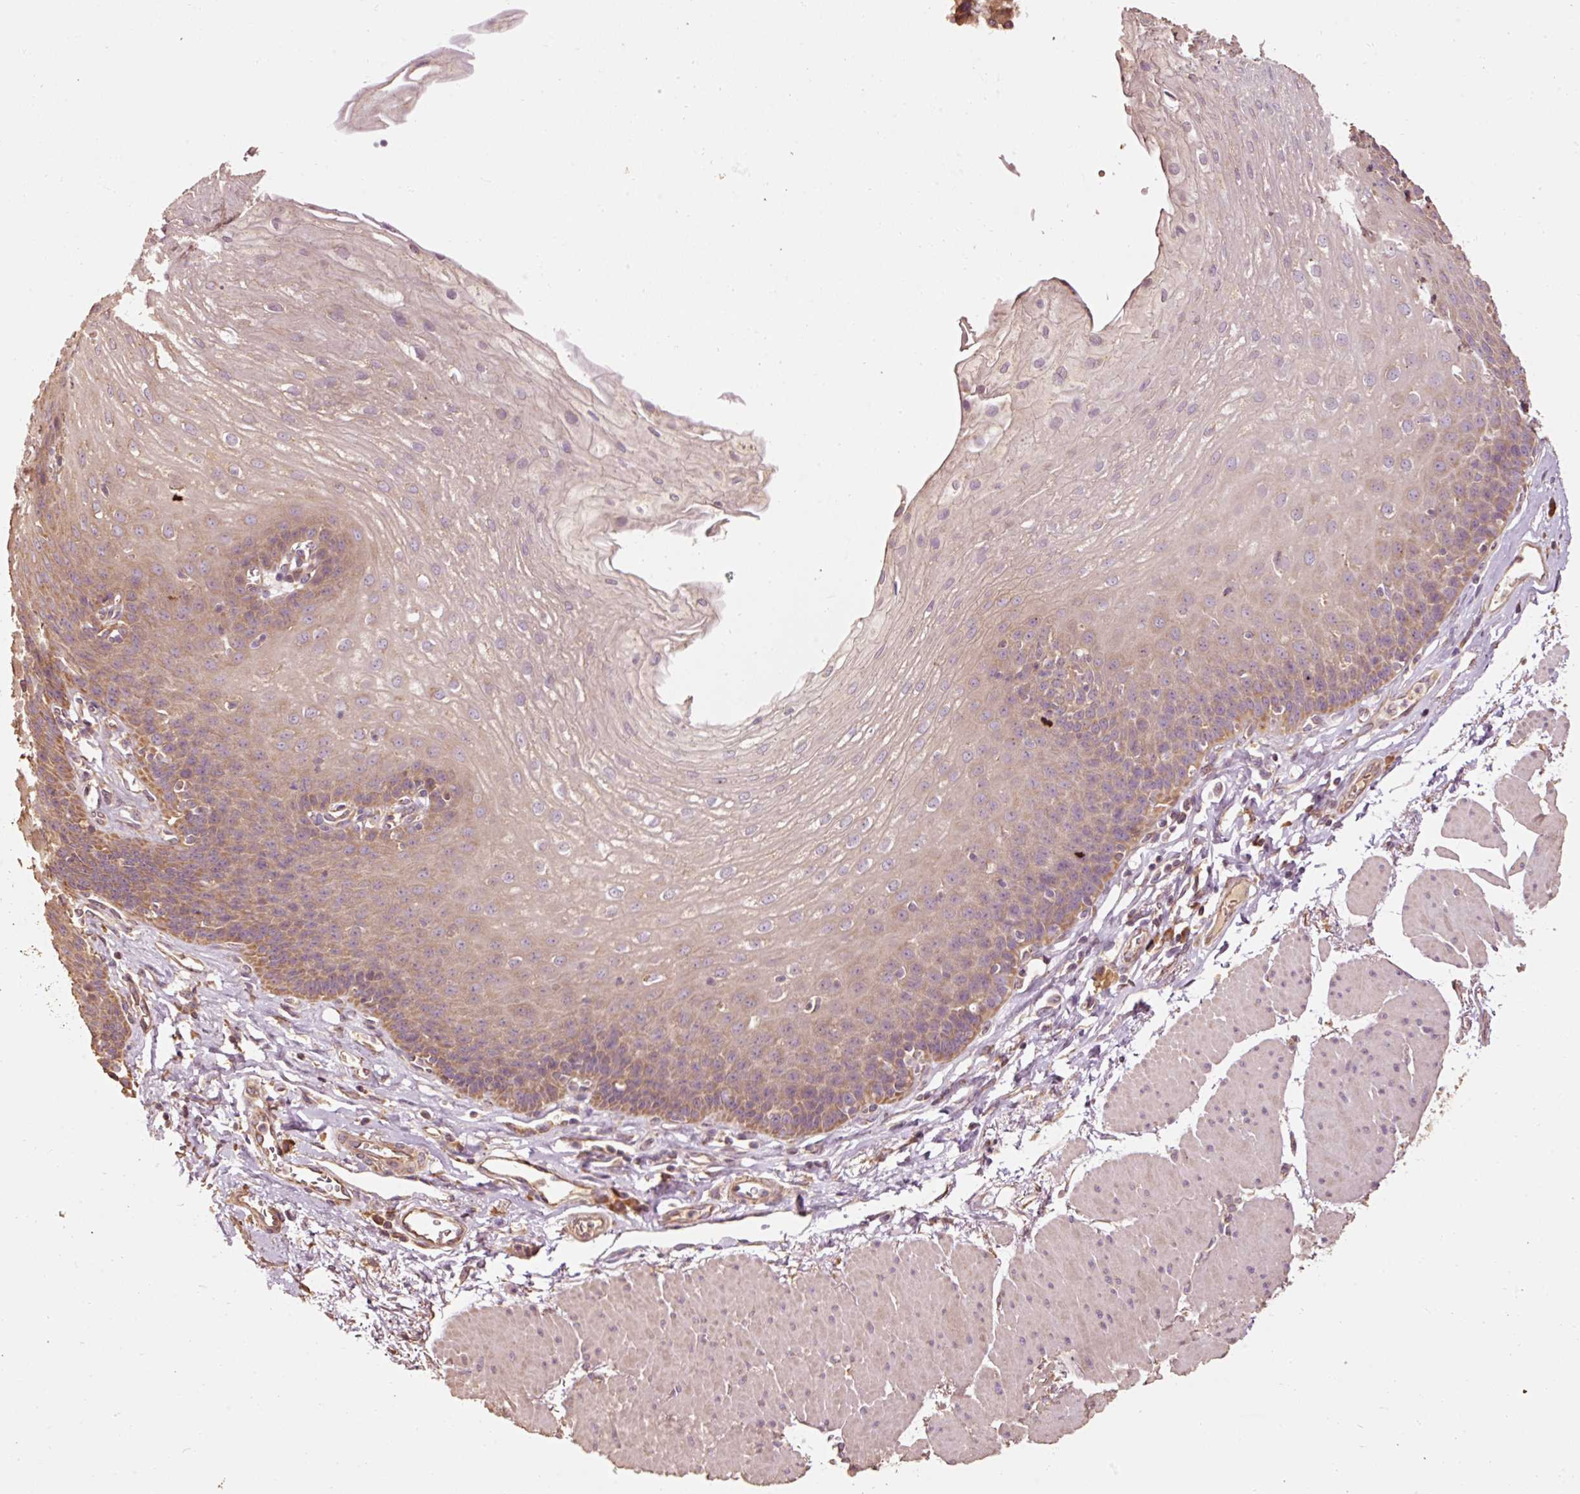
{"staining": {"intensity": "moderate", "quantity": "25%-75%", "location": "cytoplasmic/membranous"}, "tissue": "esophagus", "cell_type": "Squamous epithelial cells", "image_type": "normal", "snomed": [{"axis": "morphology", "description": "Normal tissue, NOS"}, {"axis": "topography", "description": "Esophagus"}], "caption": "Unremarkable esophagus was stained to show a protein in brown. There is medium levels of moderate cytoplasmic/membranous staining in about 25%-75% of squamous epithelial cells. The staining was performed using DAB to visualize the protein expression in brown, while the nuclei were stained in blue with hematoxylin (Magnification: 20x).", "gene": "EFHC1", "patient": {"sex": "female", "age": 81}}